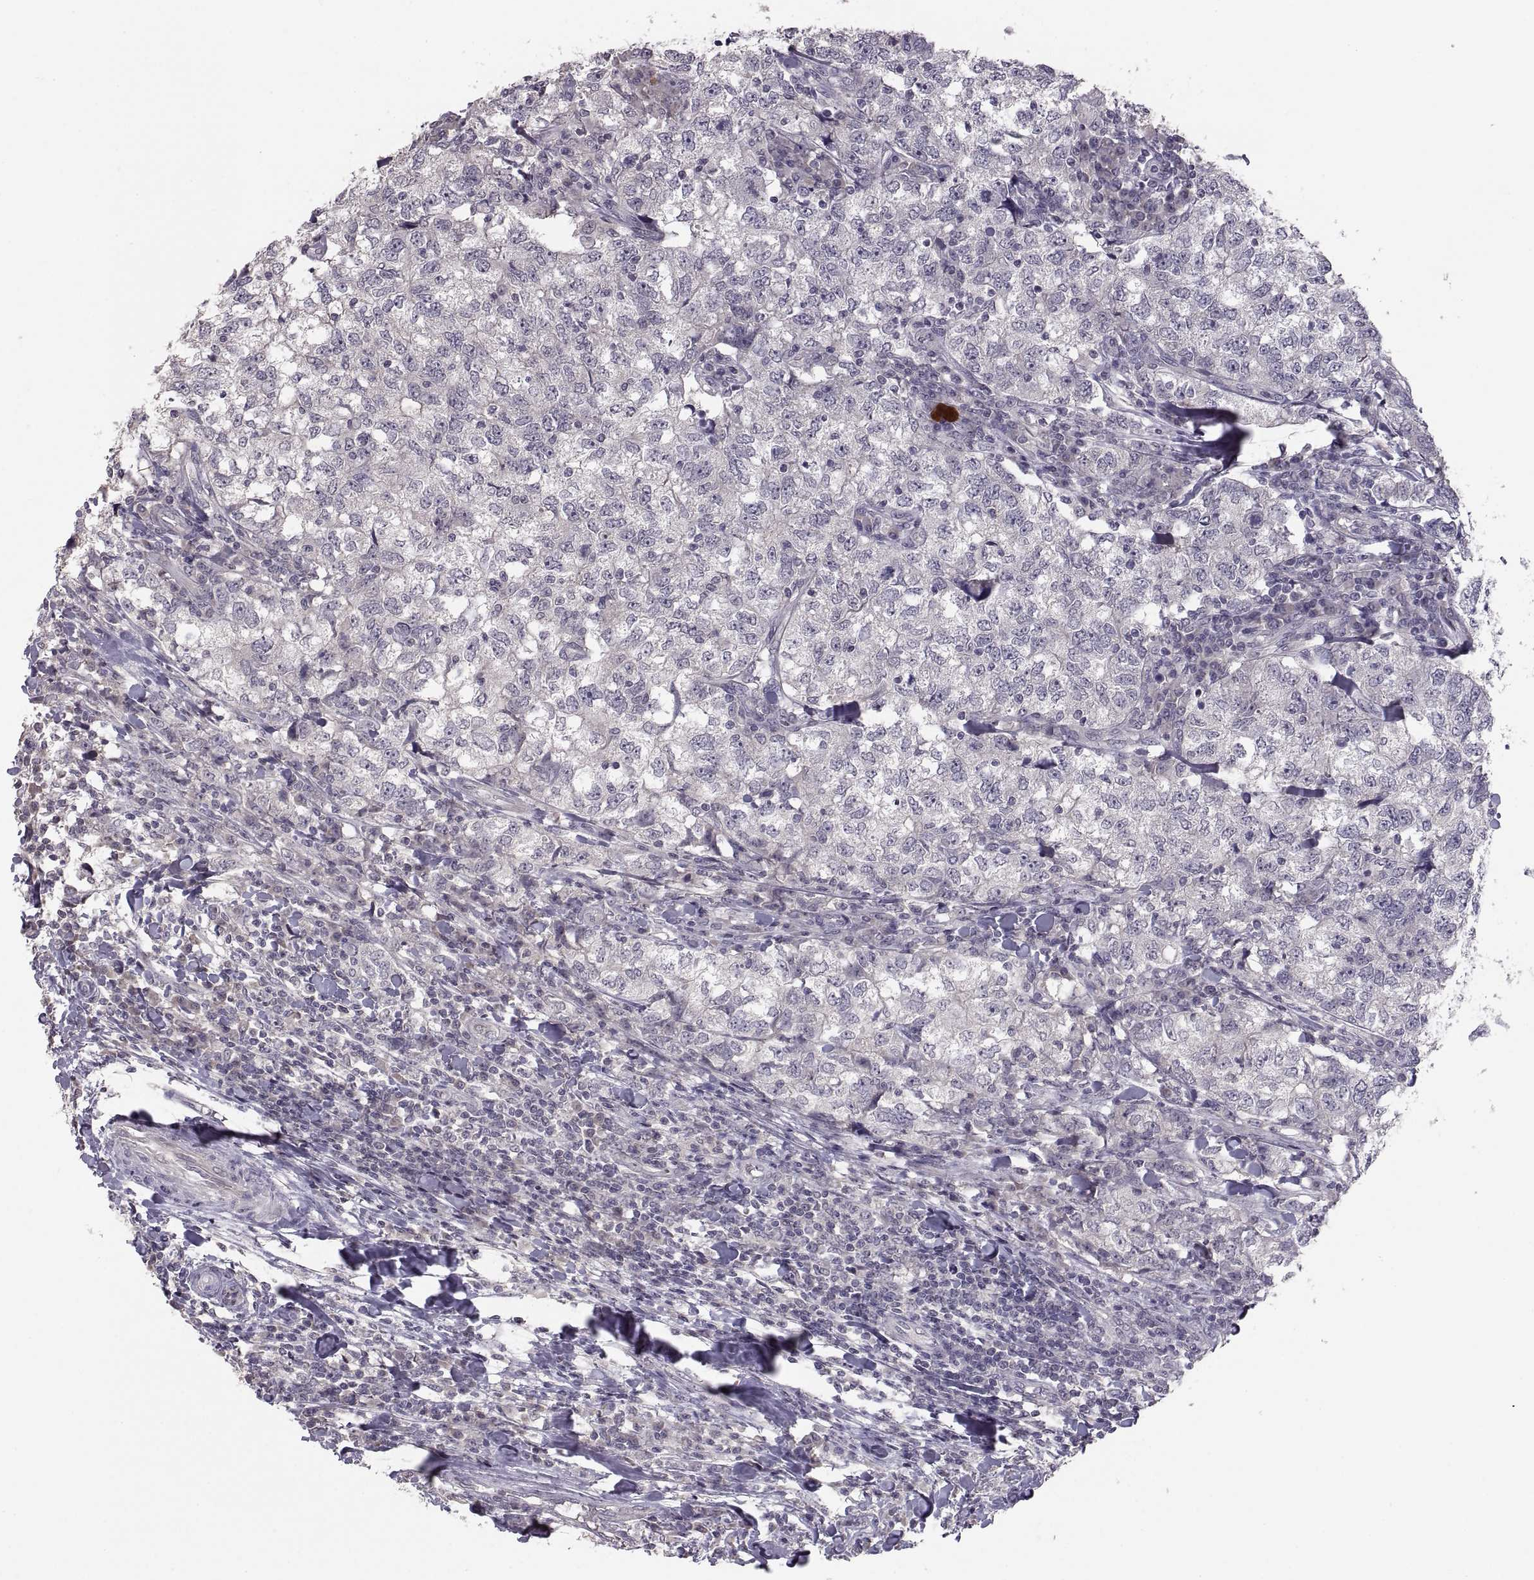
{"staining": {"intensity": "negative", "quantity": "none", "location": "none"}, "tissue": "breast cancer", "cell_type": "Tumor cells", "image_type": "cancer", "snomed": [{"axis": "morphology", "description": "Duct carcinoma"}, {"axis": "topography", "description": "Breast"}], "caption": "This is an immunohistochemistry histopathology image of human invasive ductal carcinoma (breast). There is no positivity in tumor cells.", "gene": "PAX2", "patient": {"sex": "female", "age": 30}}